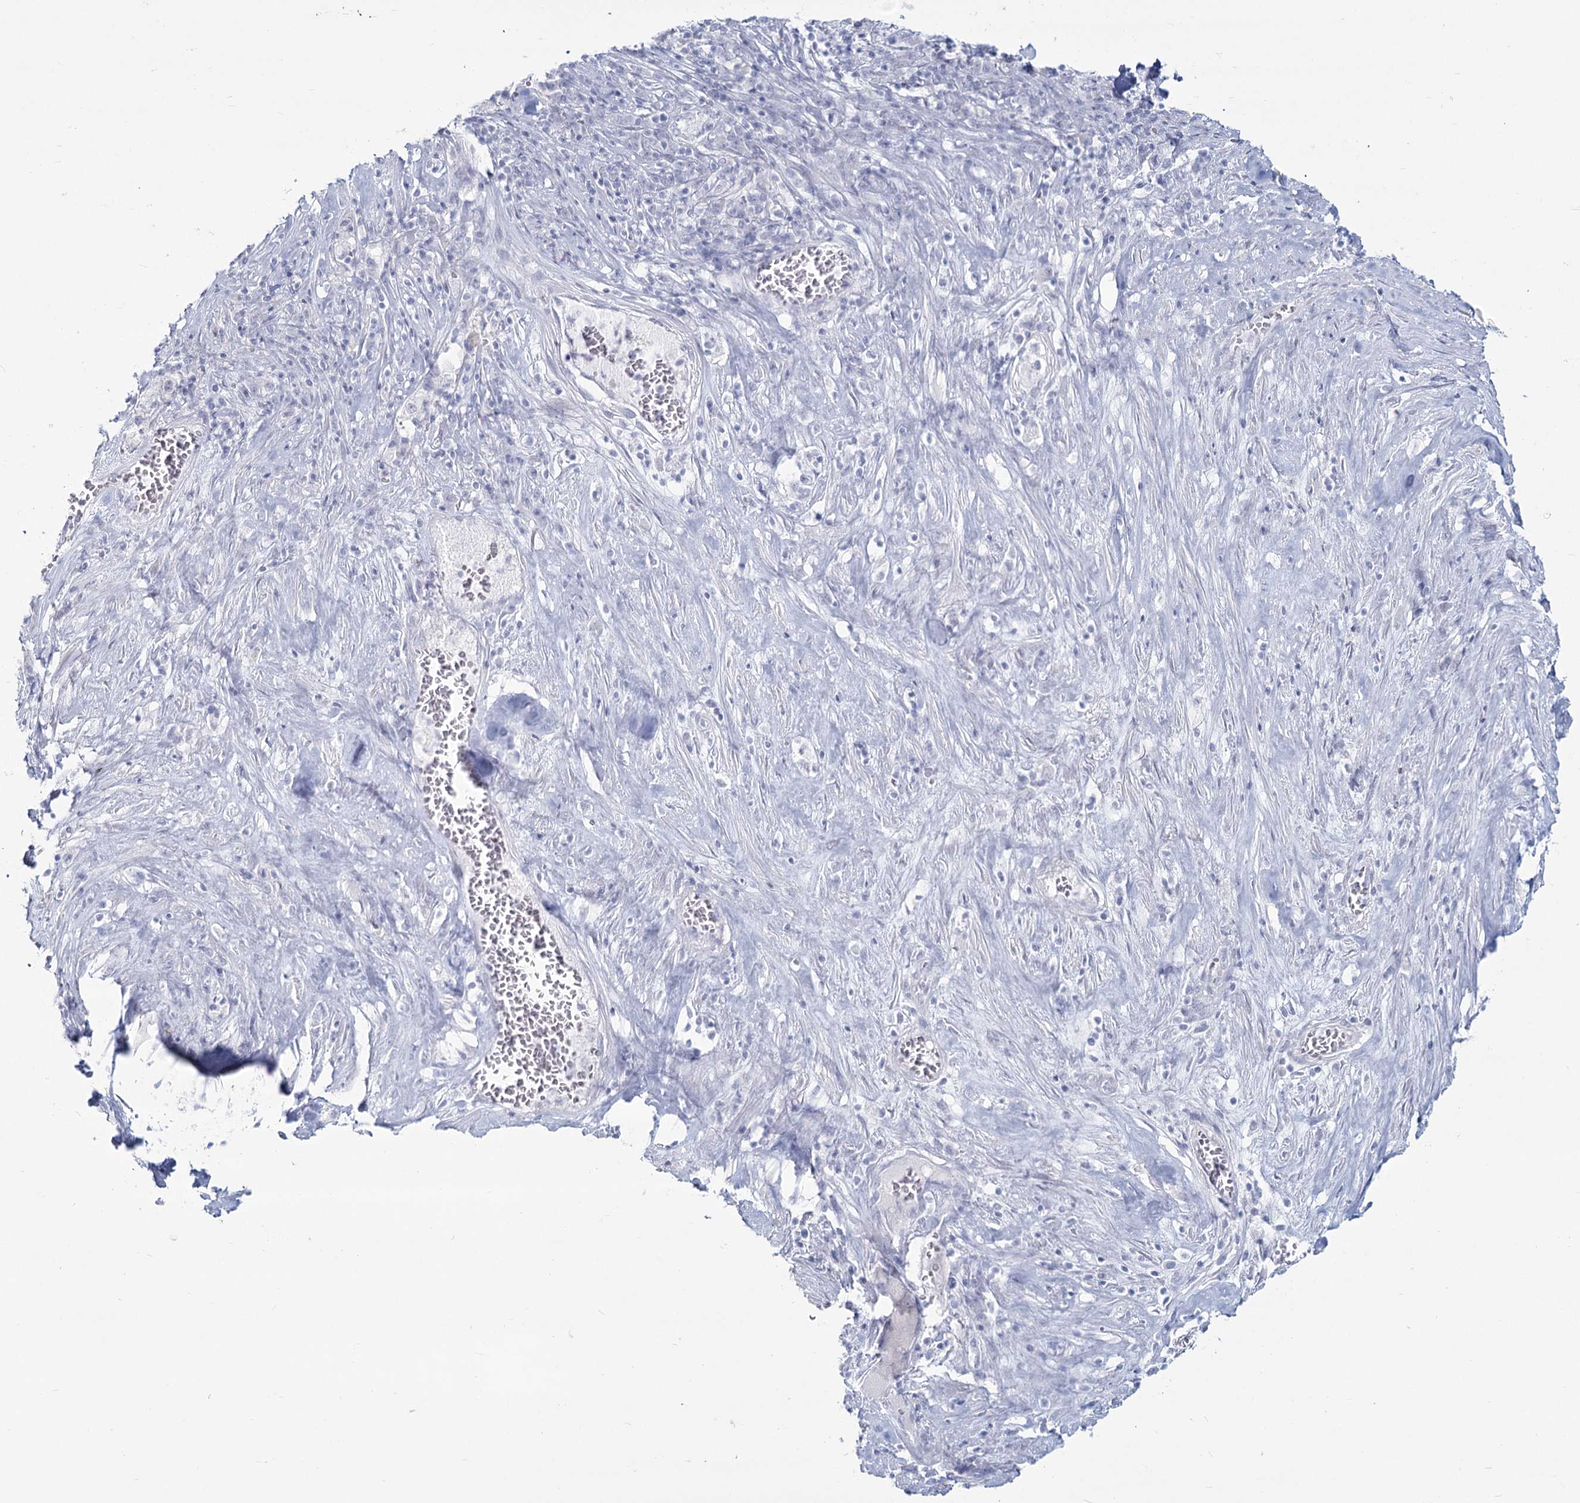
{"staining": {"intensity": "negative", "quantity": "none", "location": "none"}, "tissue": "pancreatic cancer", "cell_type": "Tumor cells", "image_type": "cancer", "snomed": [{"axis": "morphology", "description": "Adenocarcinoma, NOS"}, {"axis": "topography", "description": "Pancreas"}], "caption": "This histopathology image is of adenocarcinoma (pancreatic) stained with immunohistochemistry (IHC) to label a protein in brown with the nuclei are counter-stained blue. There is no expression in tumor cells.", "gene": "SLC6A19", "patient": {"sex": "male", "age": 63}}